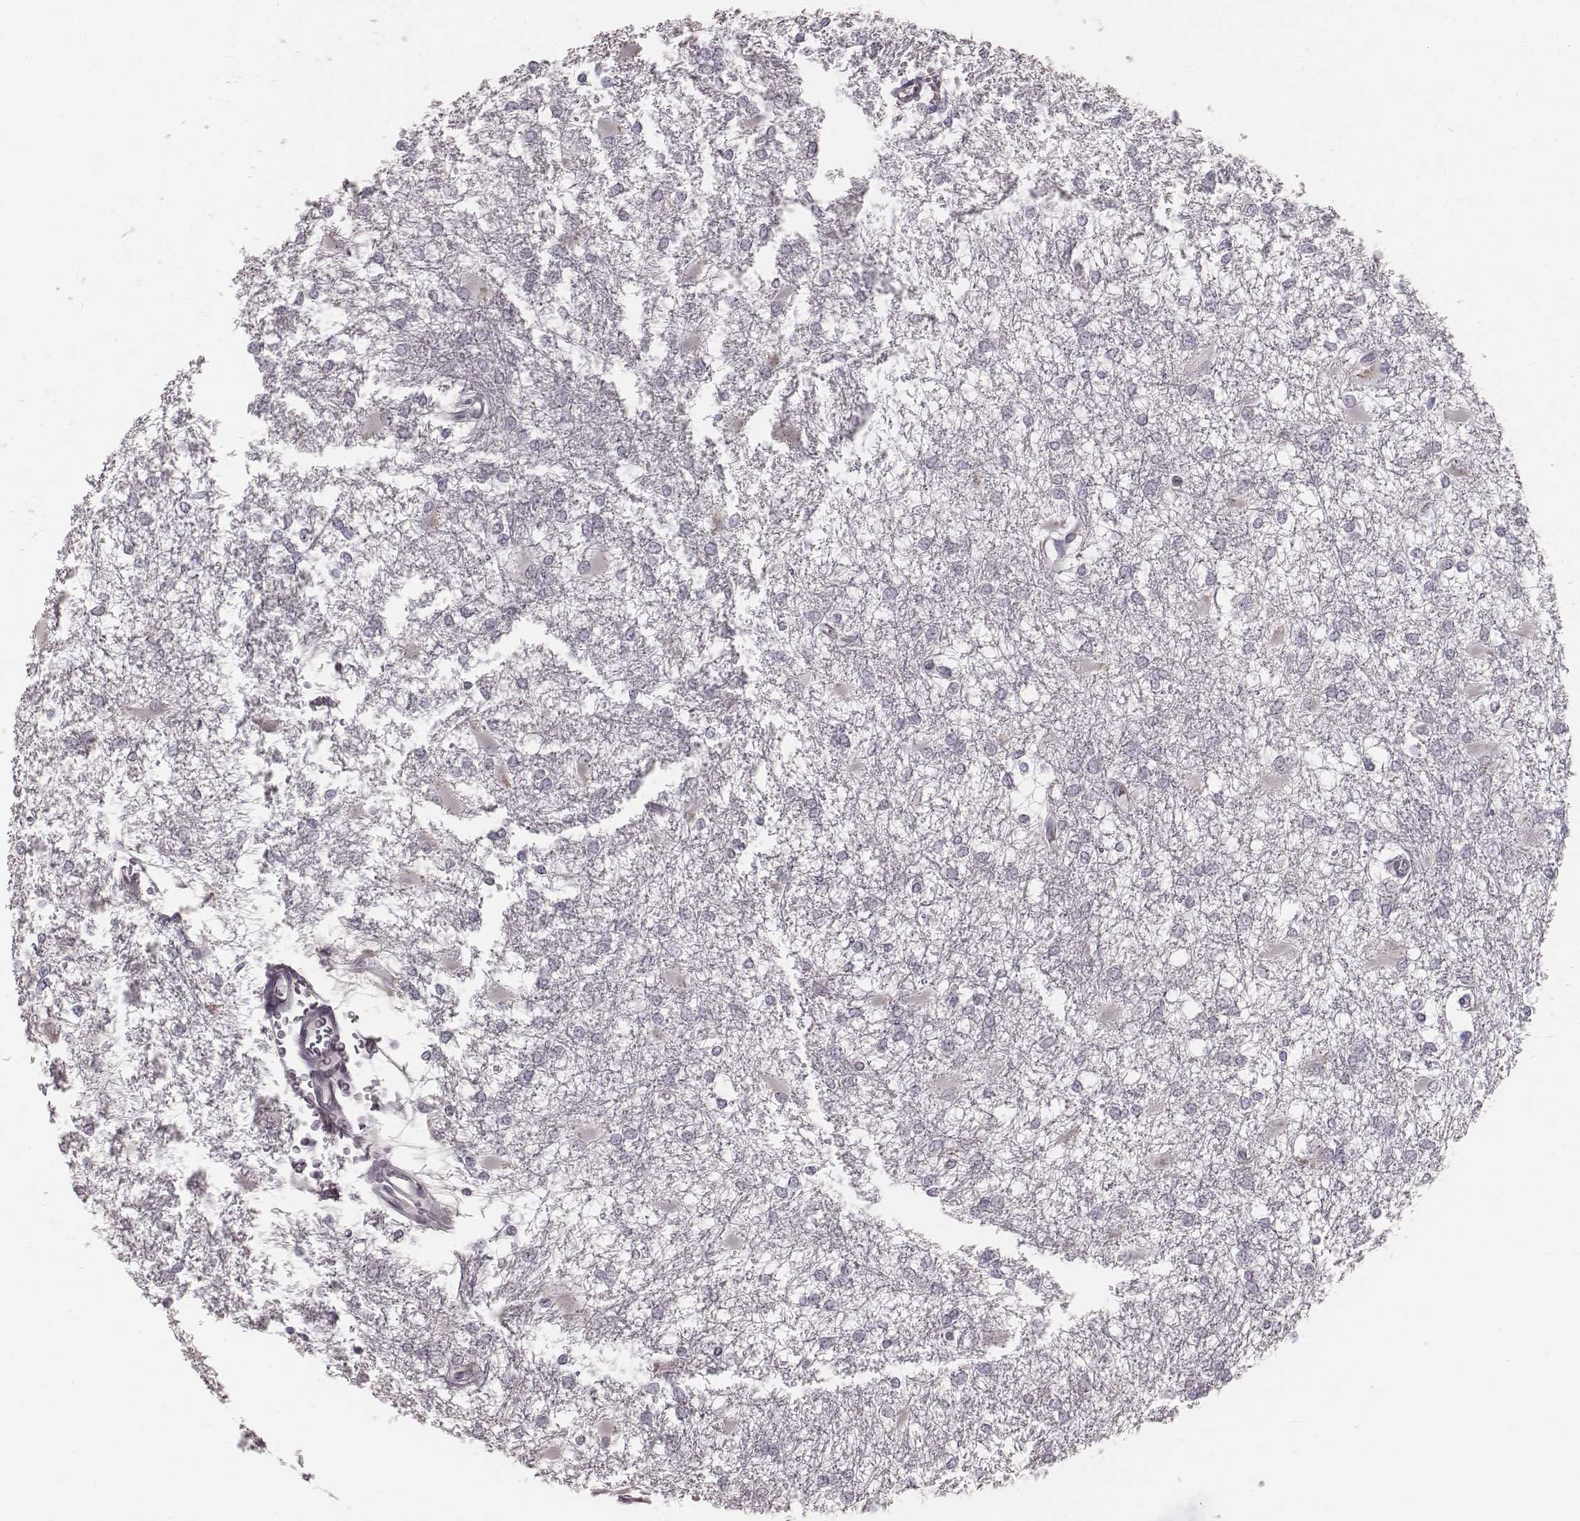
{"staining": {"intensity": "negative", "quantity": "none", "location": "none"}, "tissue": "glioma", "cell_type": "Tumor cells", "image_type": "cancer", "snomed": [{"axis": "morphology", "description": "Glioma, malignant, High grade"}, {"axis": "topography", "description": "Cerebral cortex"}], "caption": "This is an immunohistochemistry (IHC) histopathology image of malignant high-grade glioma. There is no staining in tumor cells.", "gene": "IQCG", "patient": {"sex": "male", "age": 79}}